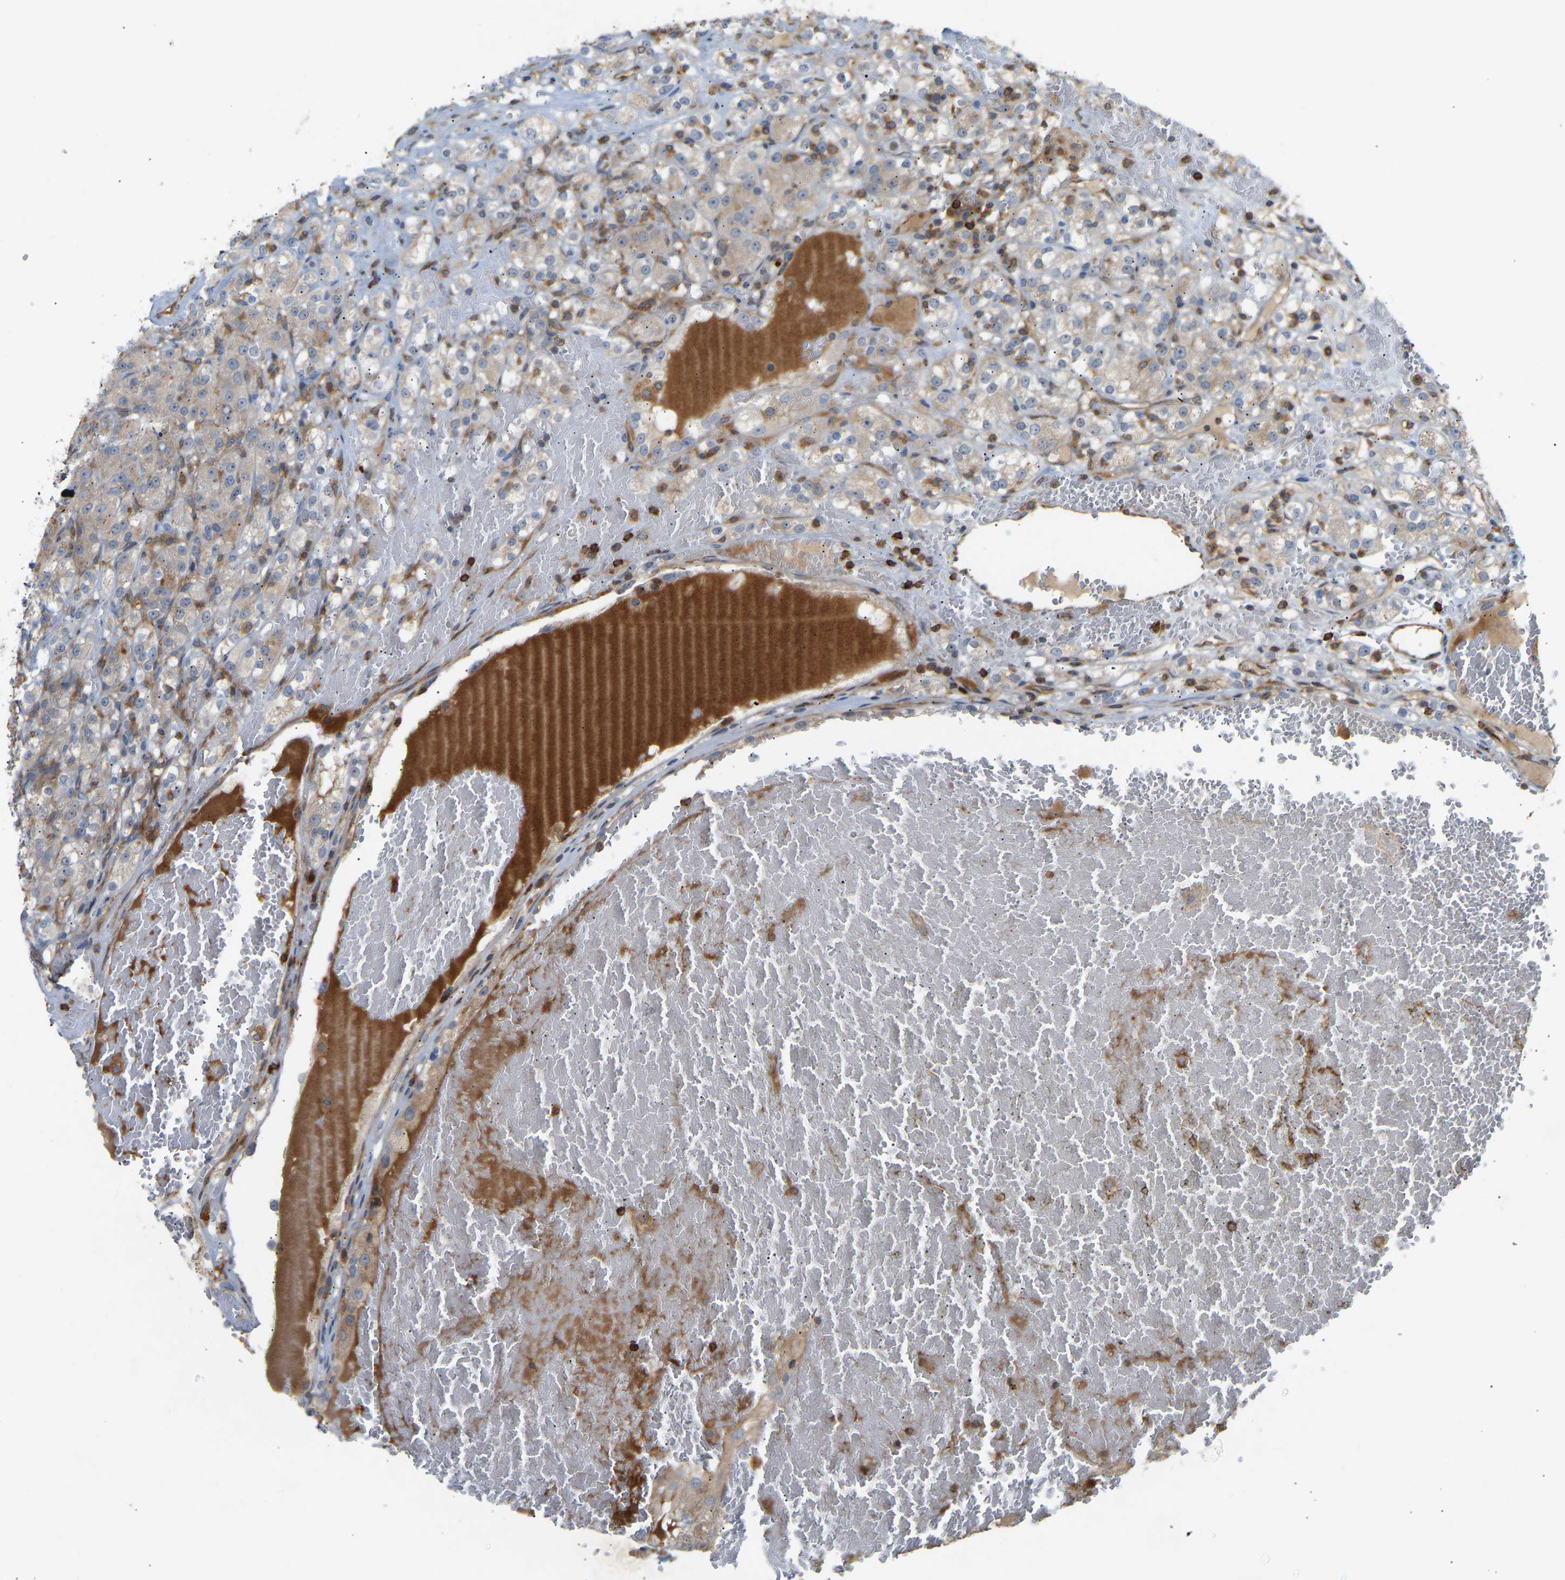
{"staining": {"intensity": "weak", "quantity": "<25%", "location": "cytoplasmic/membranous"}, "tissue": "renal cancer", "cell_type": "Tumor cells", "image_type": "cancer", "snomed": [{"axis": "morphology", "description": "Normal tissue, NOS"}, {"axis": "morphology", "description": "Adenocarcinoma, NOS"}, {"axis": "topography", "description": "Kidney"}], "caption": "Renal cancer (adenocarcinoma) was stained to show a protein in brown. There is no significant expression in tumor cells.", "gene": "PLCG2", "patient": {"sex": "male", "age": 61}}